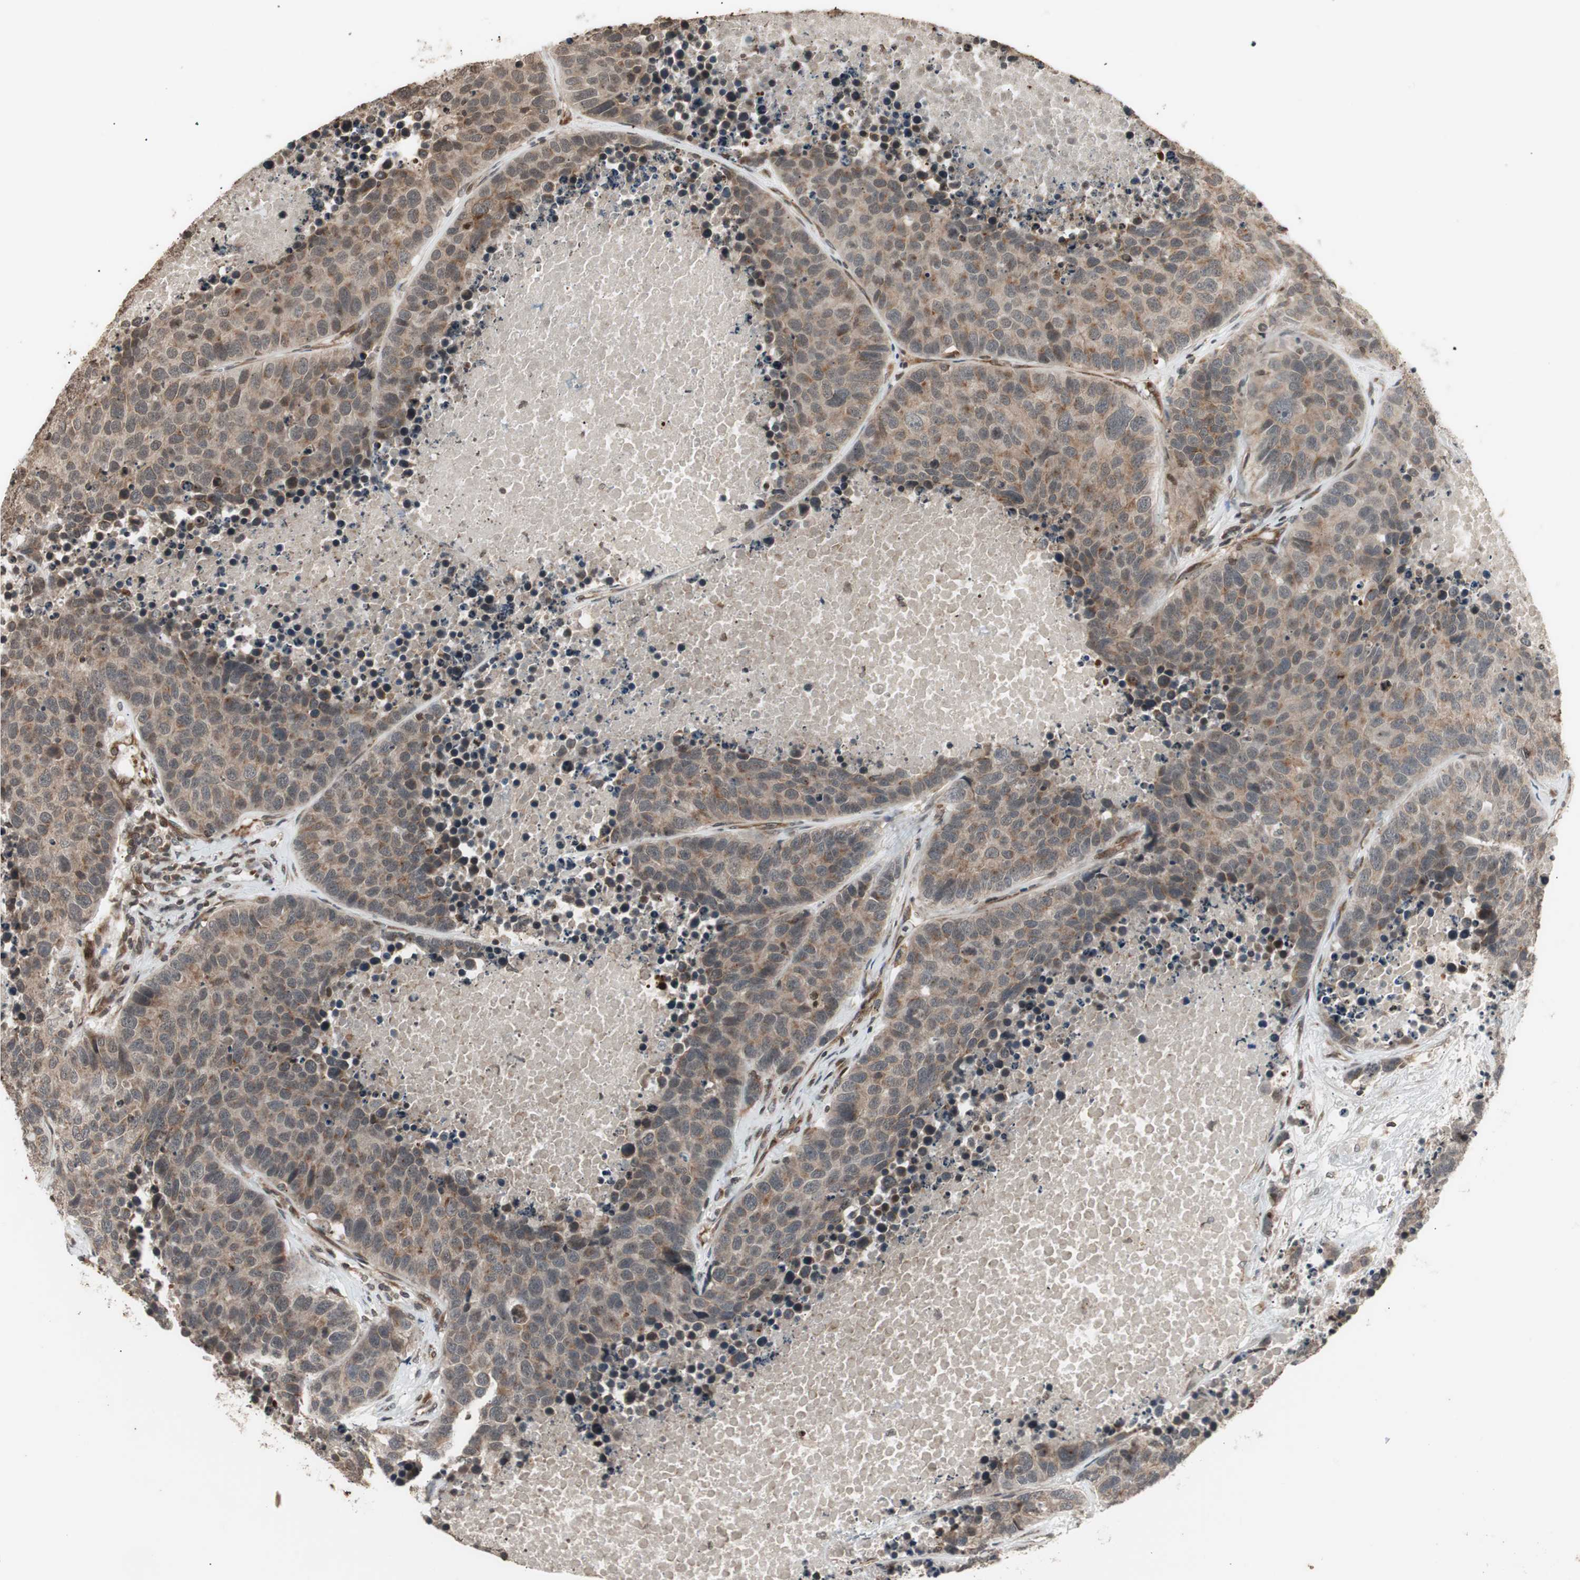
{"staining": {"intensity": "moderate", "quantity": ">75%", "location": "cytoplasmic/membranous"}, "tissue": "carcinoid", "cell_type": "Tumor cells", "image_type": "cancer", "snomed": [{"axis": "morphology", "description": "Carcinoid, malignant, NOS"}, {"axis": "topography", "description": "Lung"}], "caption": "Carcinoid was stained to show a protein in brown. There is medium levels of moderate cytoplasmic/membranous staining in approximately >75% of tumor cells. (DAB IHC, brown staining for protein, blue staining for nuclei).", "gene": "ZFC3H1", "patient": {"sex": "male", "age": 60}}